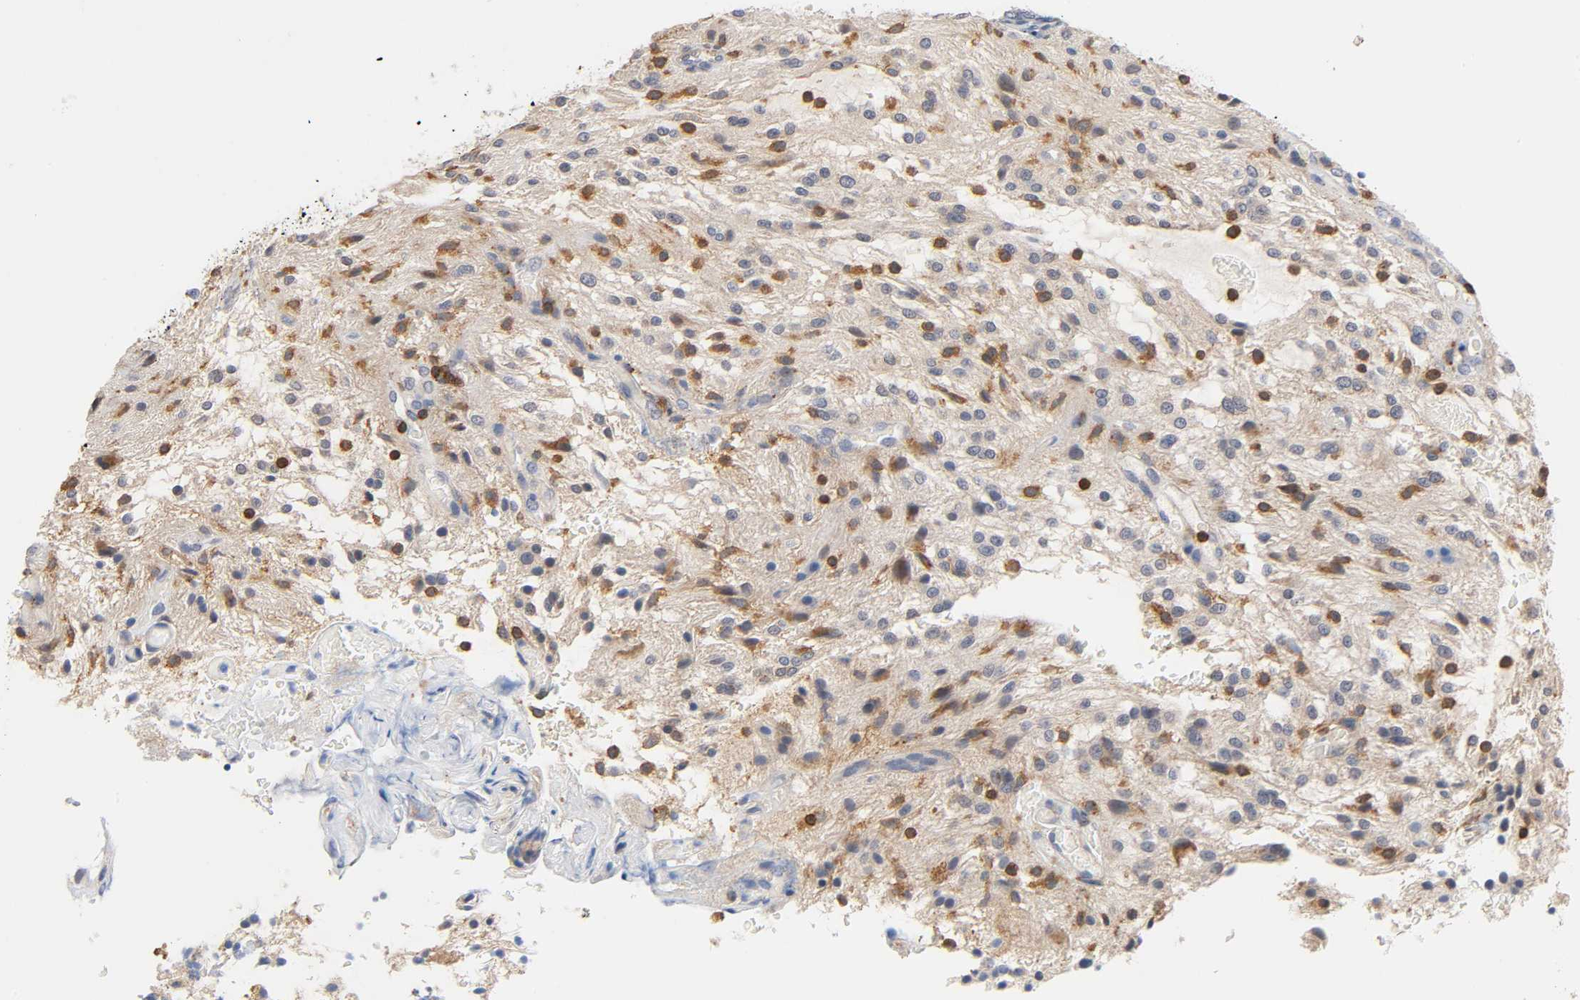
{"staining": {"intensity": "weak", "quantity": "25%-75%", "location": "cytoplasmic/membranous"}, "tissue": "glioma", "cell_type": "Tumor cells", "image_type": "cancer", "snomed": [{"axis": "morphology", "description": "Glioma, malignant, NOS"}, {"axis": "topography", "description": "Cerebellum"}], "caption": "This photomicrograph reveals glioma (malignant) stained with IHC to label a protein in brown. The cytoplasmic/membranous of tumor cells show weak positivity for the protein. Nuclei are counter-stained blue.", "gene": "UCKL1", "patient": {"sex": "female", "age": 10}}